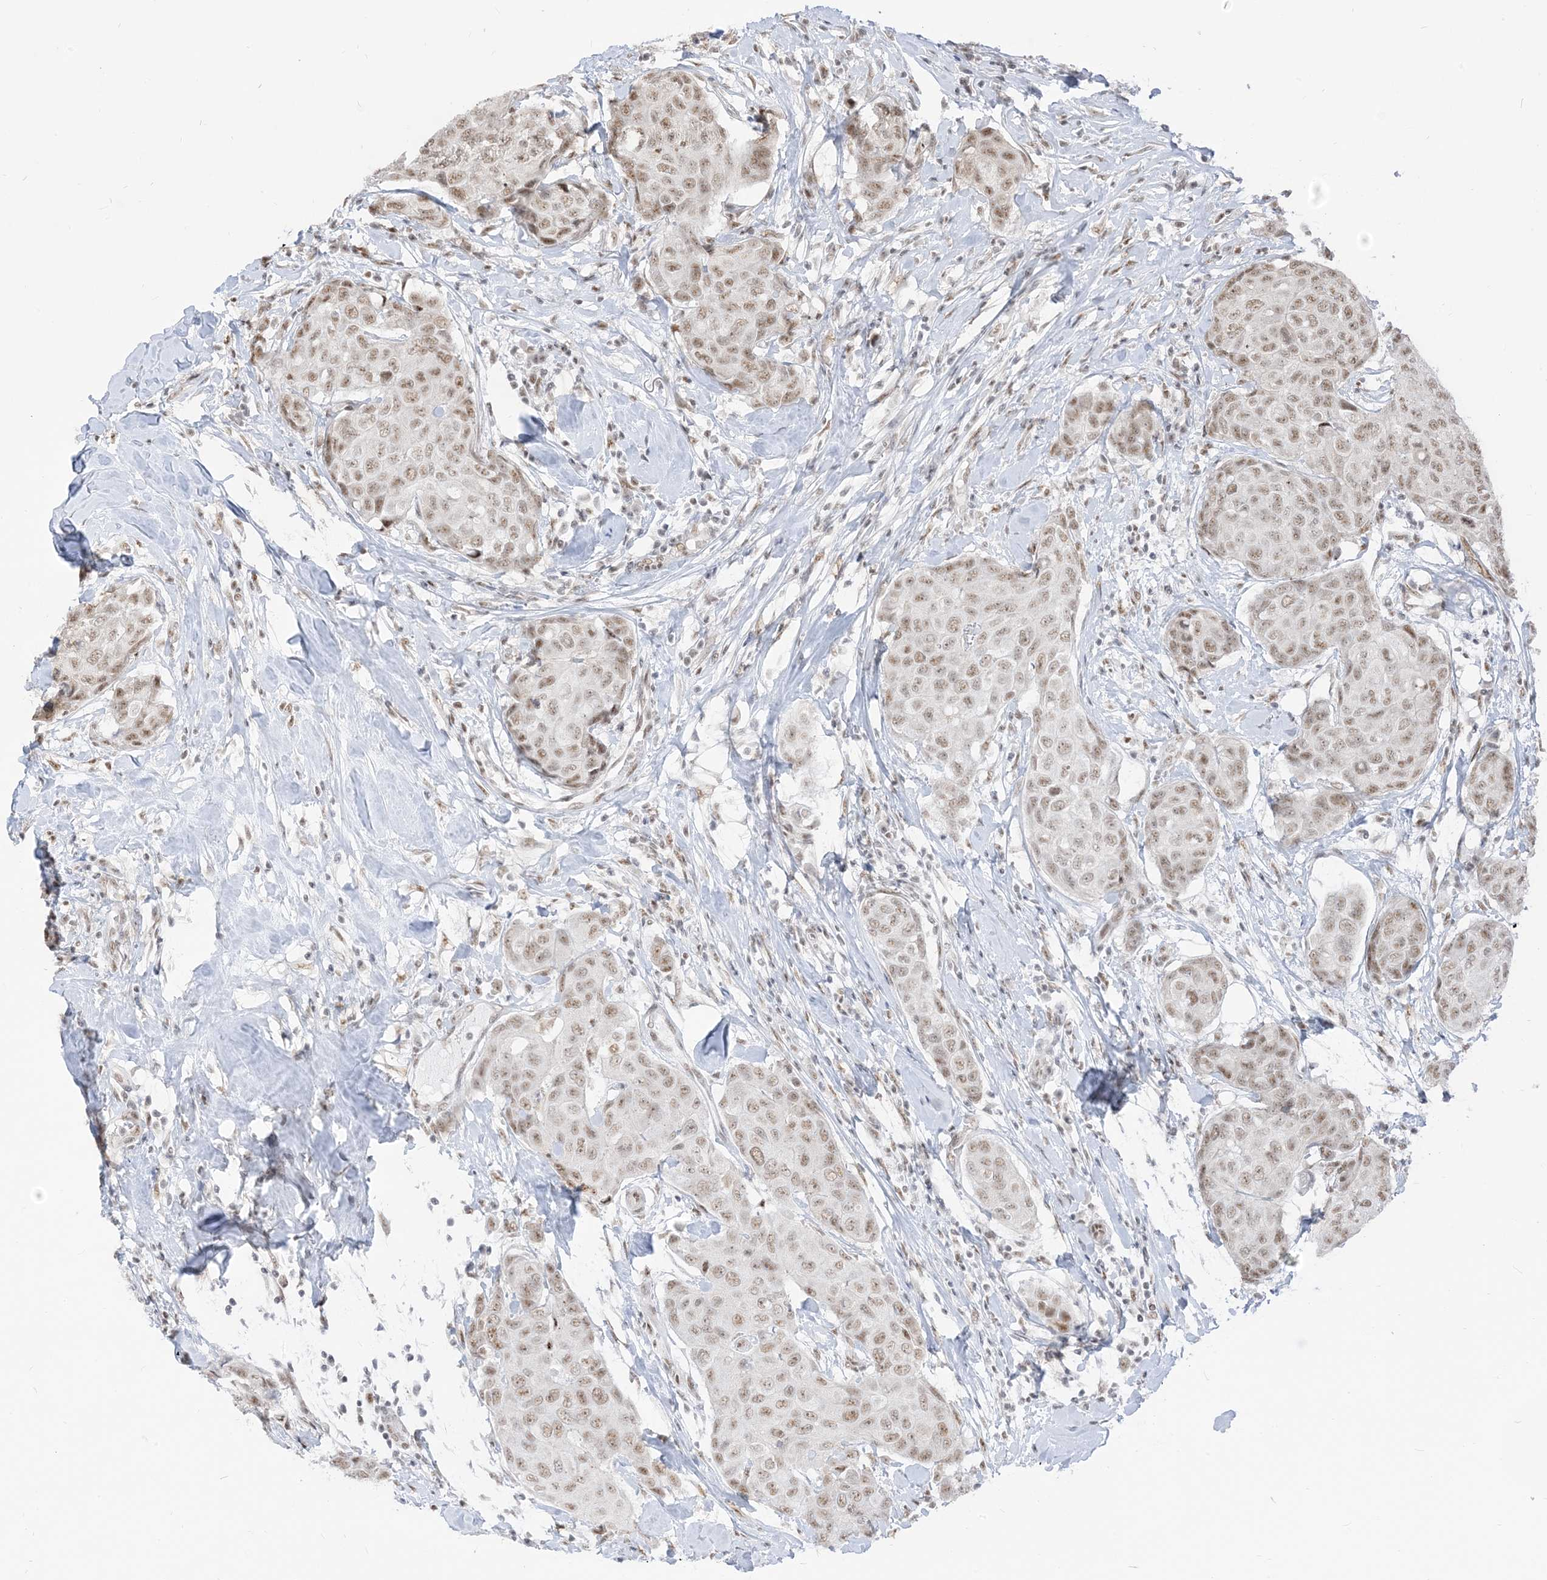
{"staining": {"intensity": "weak", "quantity": ">75%", "location": "nuclear"}, "tissue": "breast cancer", "cell_type": "Tumor cells", "image_type": "cancer", "snomed": [{"axis": "morphology", "description": "Duct carcinoma"}, {"axis": "topography", "description": "Breast"}], "caption": "There is low levels of weak nuclear expression in tumor cells of breast cancer, as demonstrated by immunohistochemical staining (brown color).", "gene": "ARGLU1", "patient": {"sex": "female", "age": 80}}